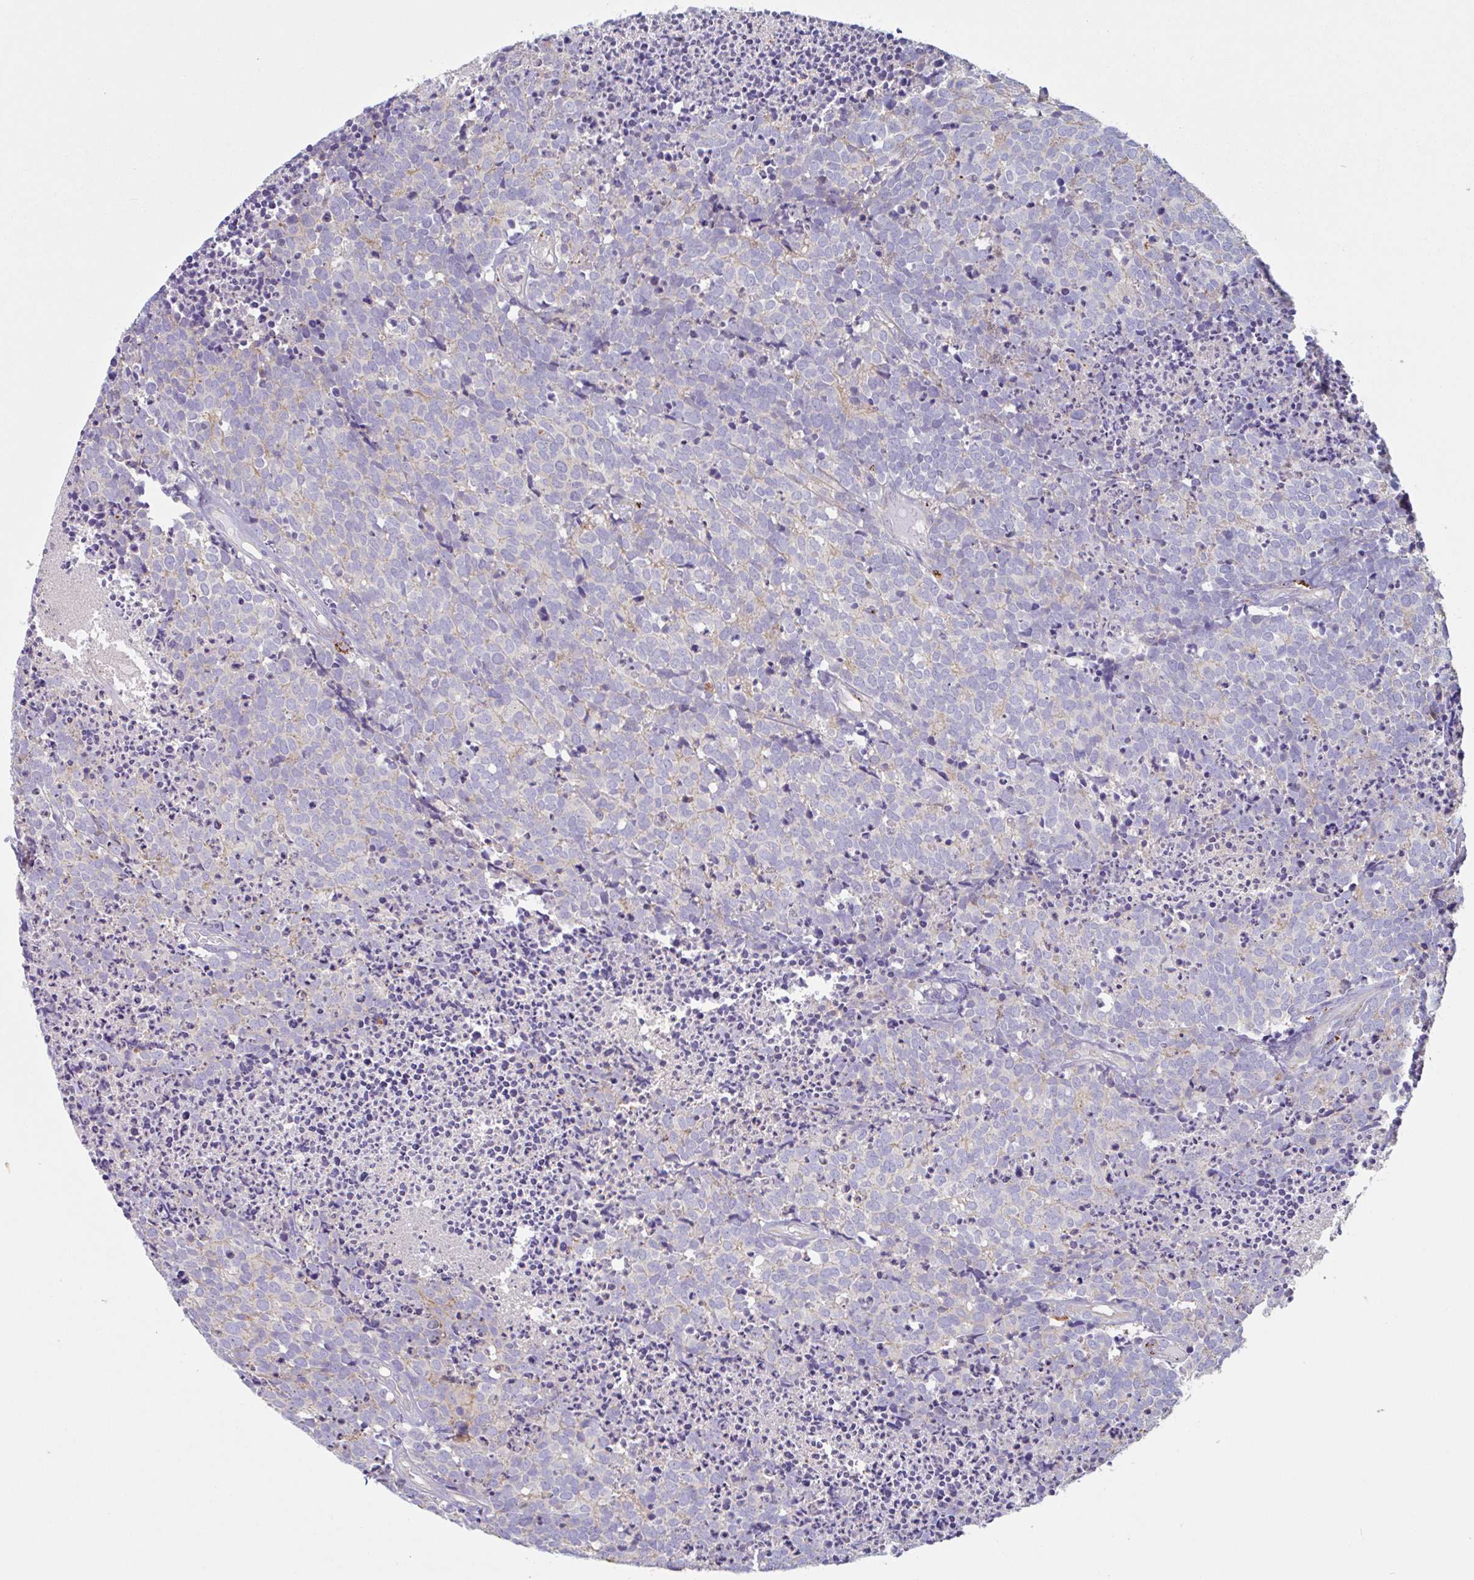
{"staining": {"intensity": "negative", "quantity": "none", "location": "none"}, "tissue": "carcinoid", "cell_type": "Tumor cells", "image_type": "cancer", "snomed": [{"axis": "morphology", "description": "Carcinoid, malignant, NOS"}, {"axis": "topography", "description": "Skin"}], "caption": "Immunohistochemistry (IHC) micrograph of neoplastic tissue: human carcinoid (malignant) stained with DAB (3,3'-diaminobenzidine) displays no significant protein staining in tumor cells.", "gene": "LENG9", "patient": {"sex": "female", "age": 79}}